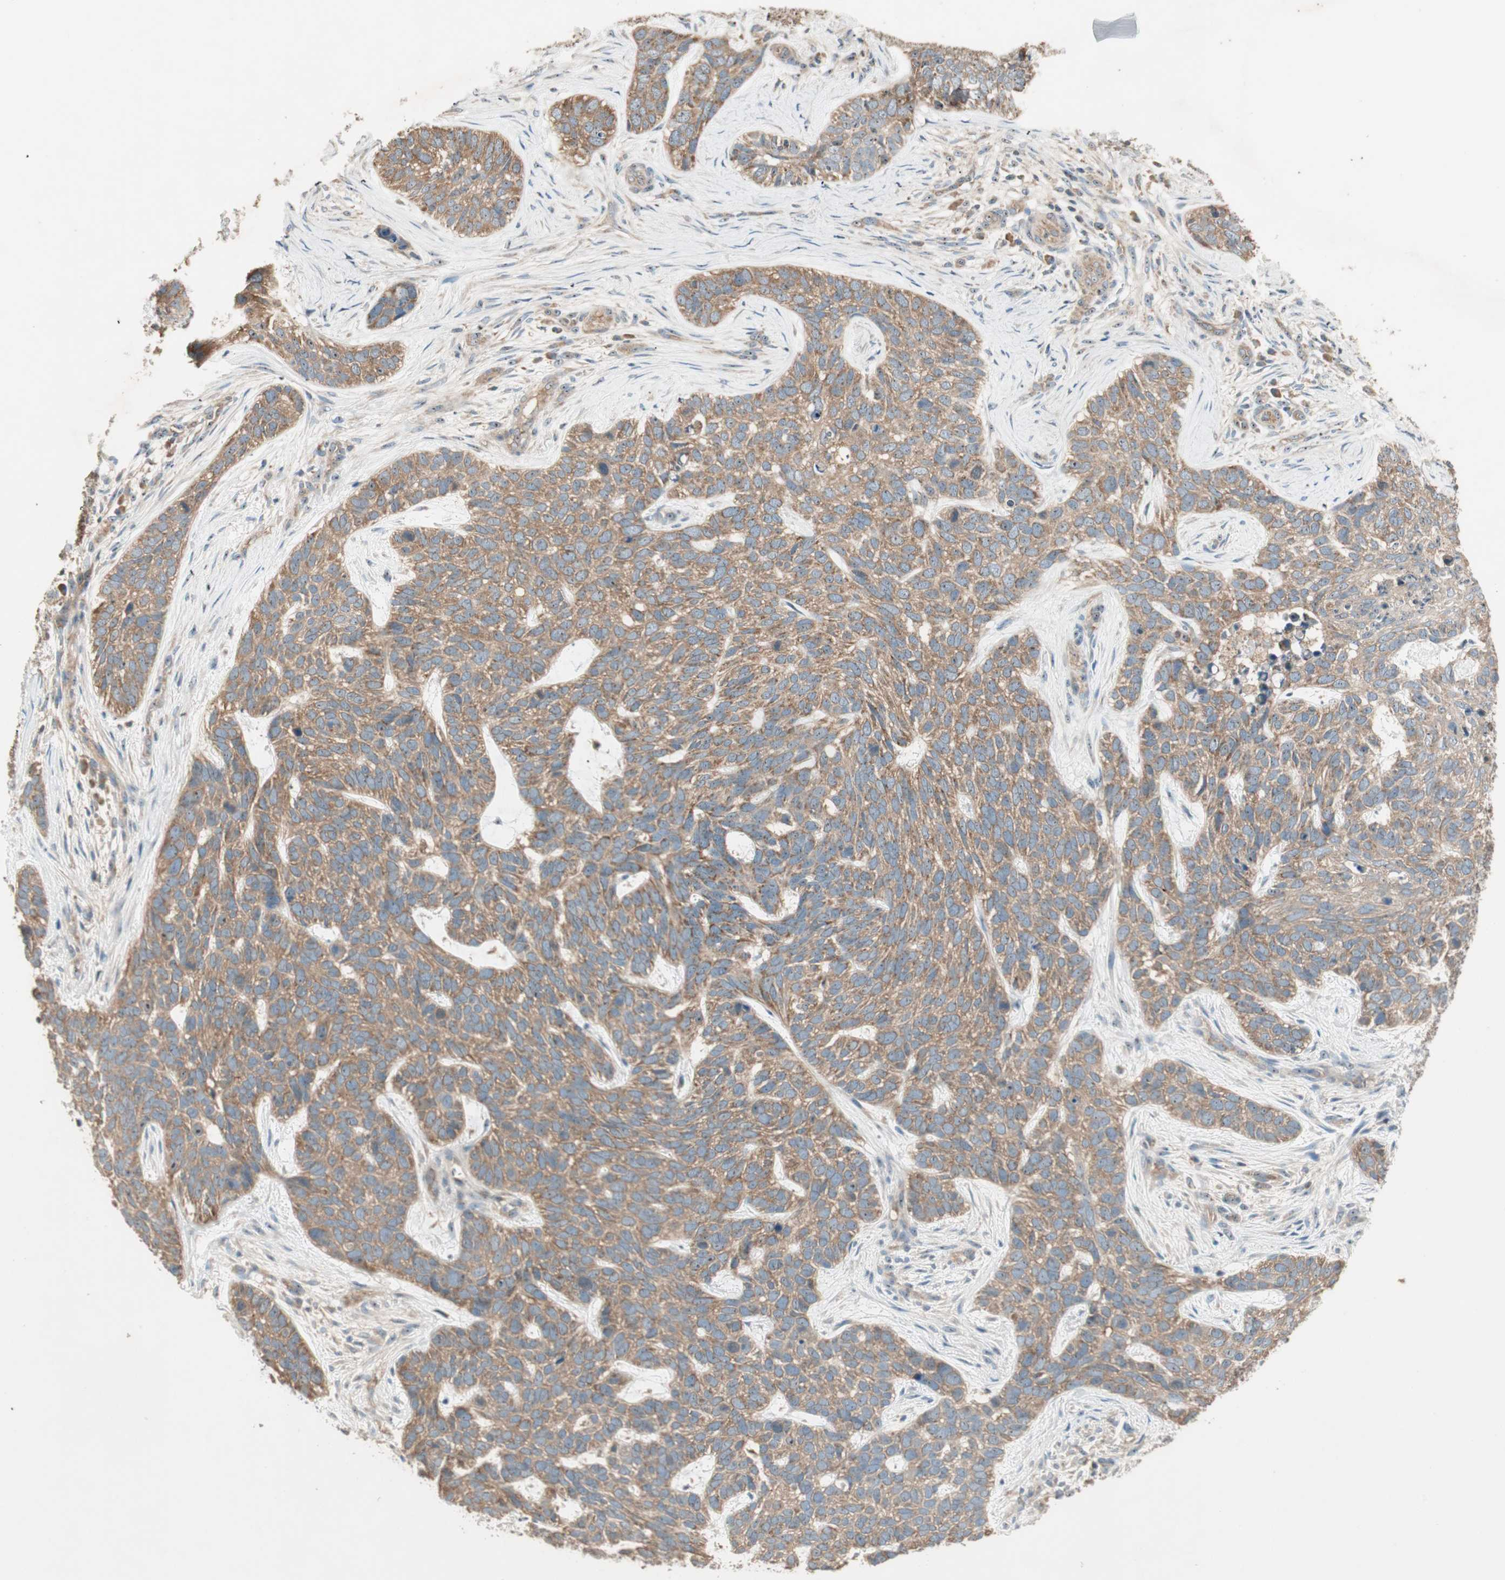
{"staining": {"intensity": "moderate", "quantity": ">75%", "location": "cytoplasmic/membranous"}, "tissue": "skin cancer", "cell_type": "Tumor cells", "image_type": "cancer", "snomed": [{"axis": "morphology", "description": "Basal cell carcinoma"}, {"axis": "topography", "description": "Skin"}], "caption": "Human skin cancer (basal cell carcinoma) stained with a brown dye reveals moderate cytoplasmic/membranous positive positivity in approximately >75% of tumor cells.", "gene": "CC2D1A", "patient": {"sex": "male", "age": 87}}